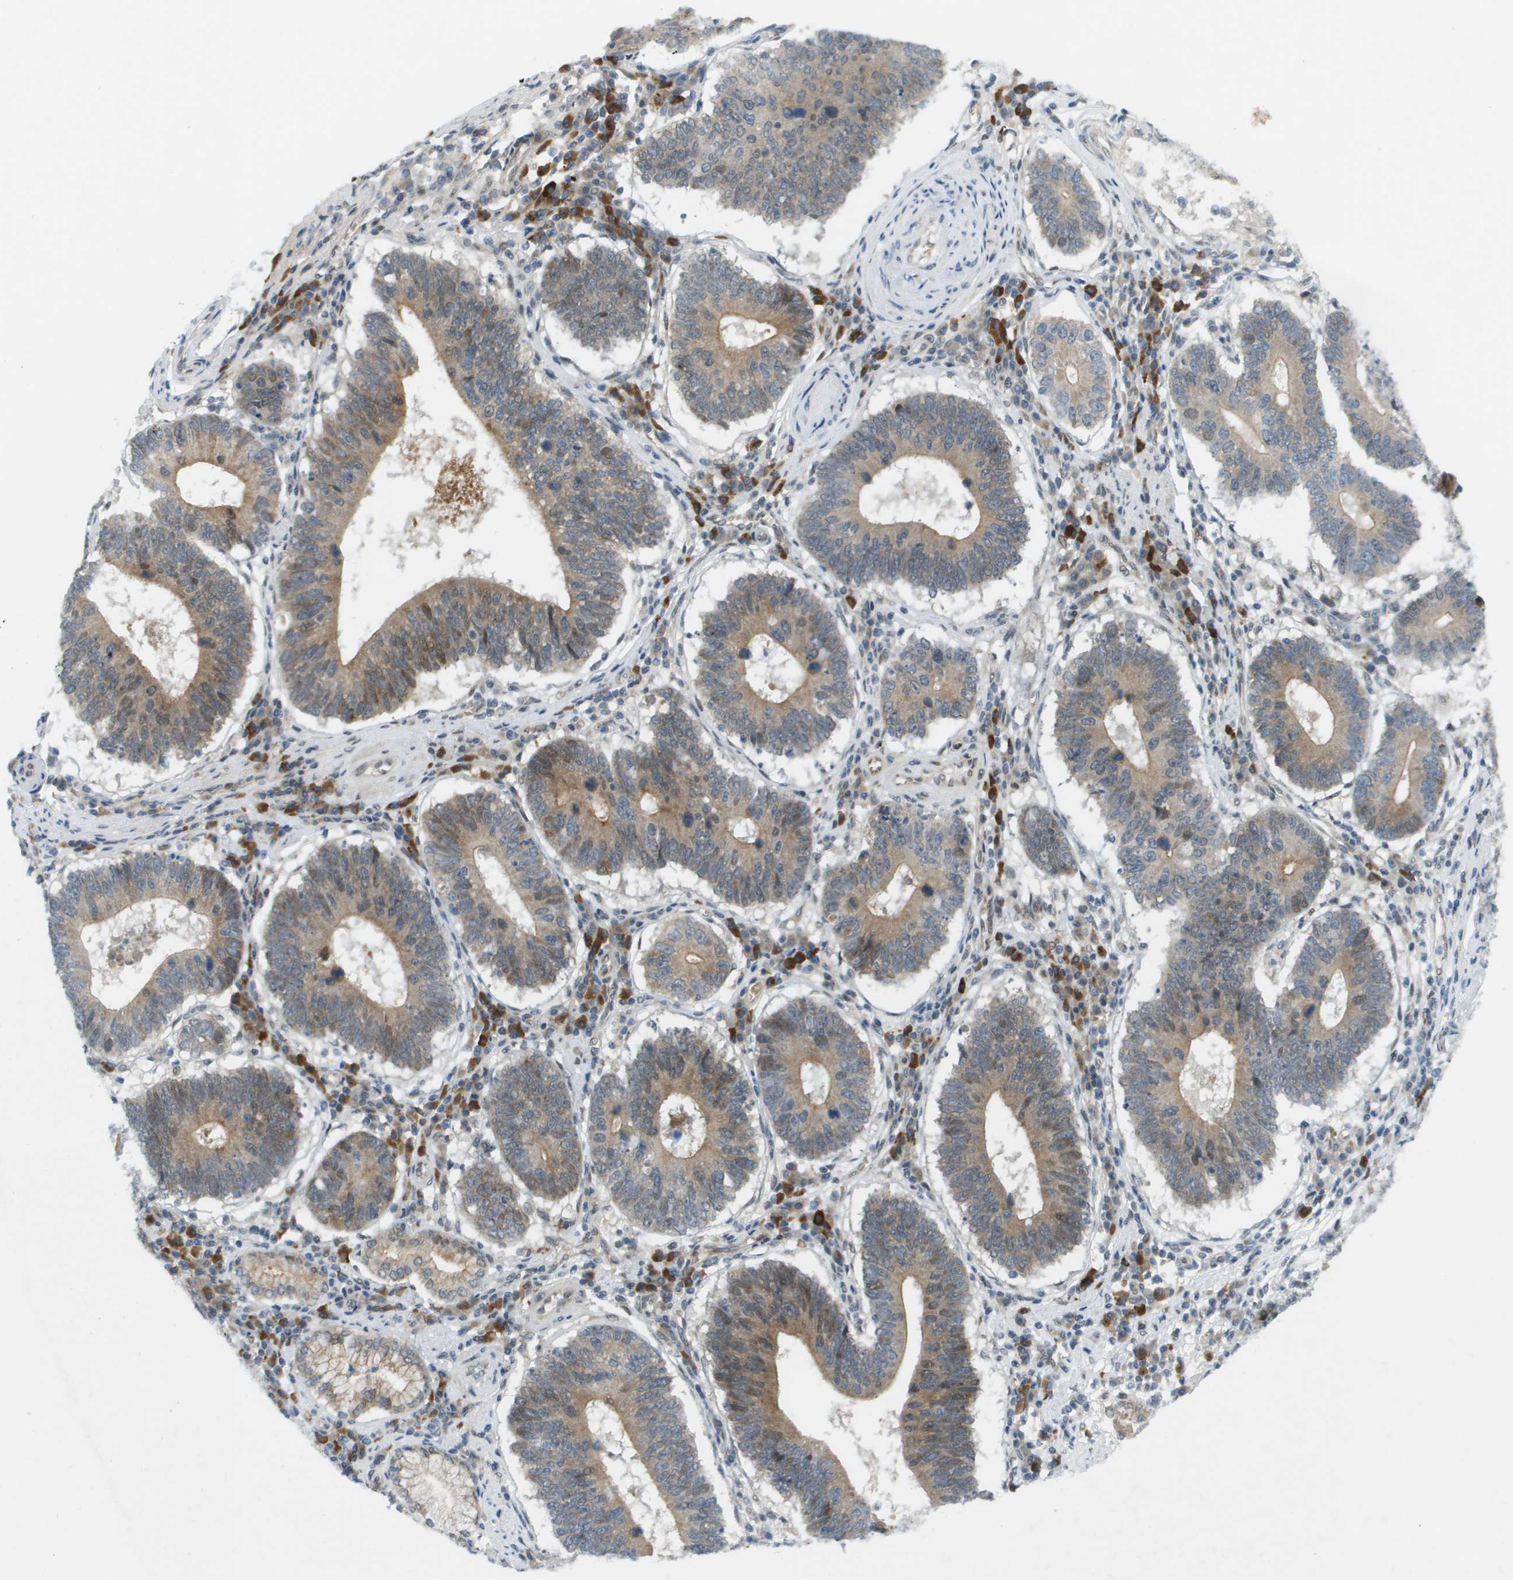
{"staining": {"intensity": "moderate", "quantity": ">75%", "location": "cytoplasmic/membranous,nuclear"}, "tissue": "stomach cancer", "cell_type": "Tumor cells", "image_type": "cancer", "snomed": [{"axis": "morphology", "description": "Adenocarcinoma, NOS"}, {"axis": "topography", "description": "Stomach"}], "caption": "DAB immunohistochemical staining of stomach adenocarcinoma reveals moderate cytoplasmic/membranous and nuclear protein staining in approximately >75% of tumor cells.", "gene": "CACNB4", "patient": {"sex": "male", "age": 59}}